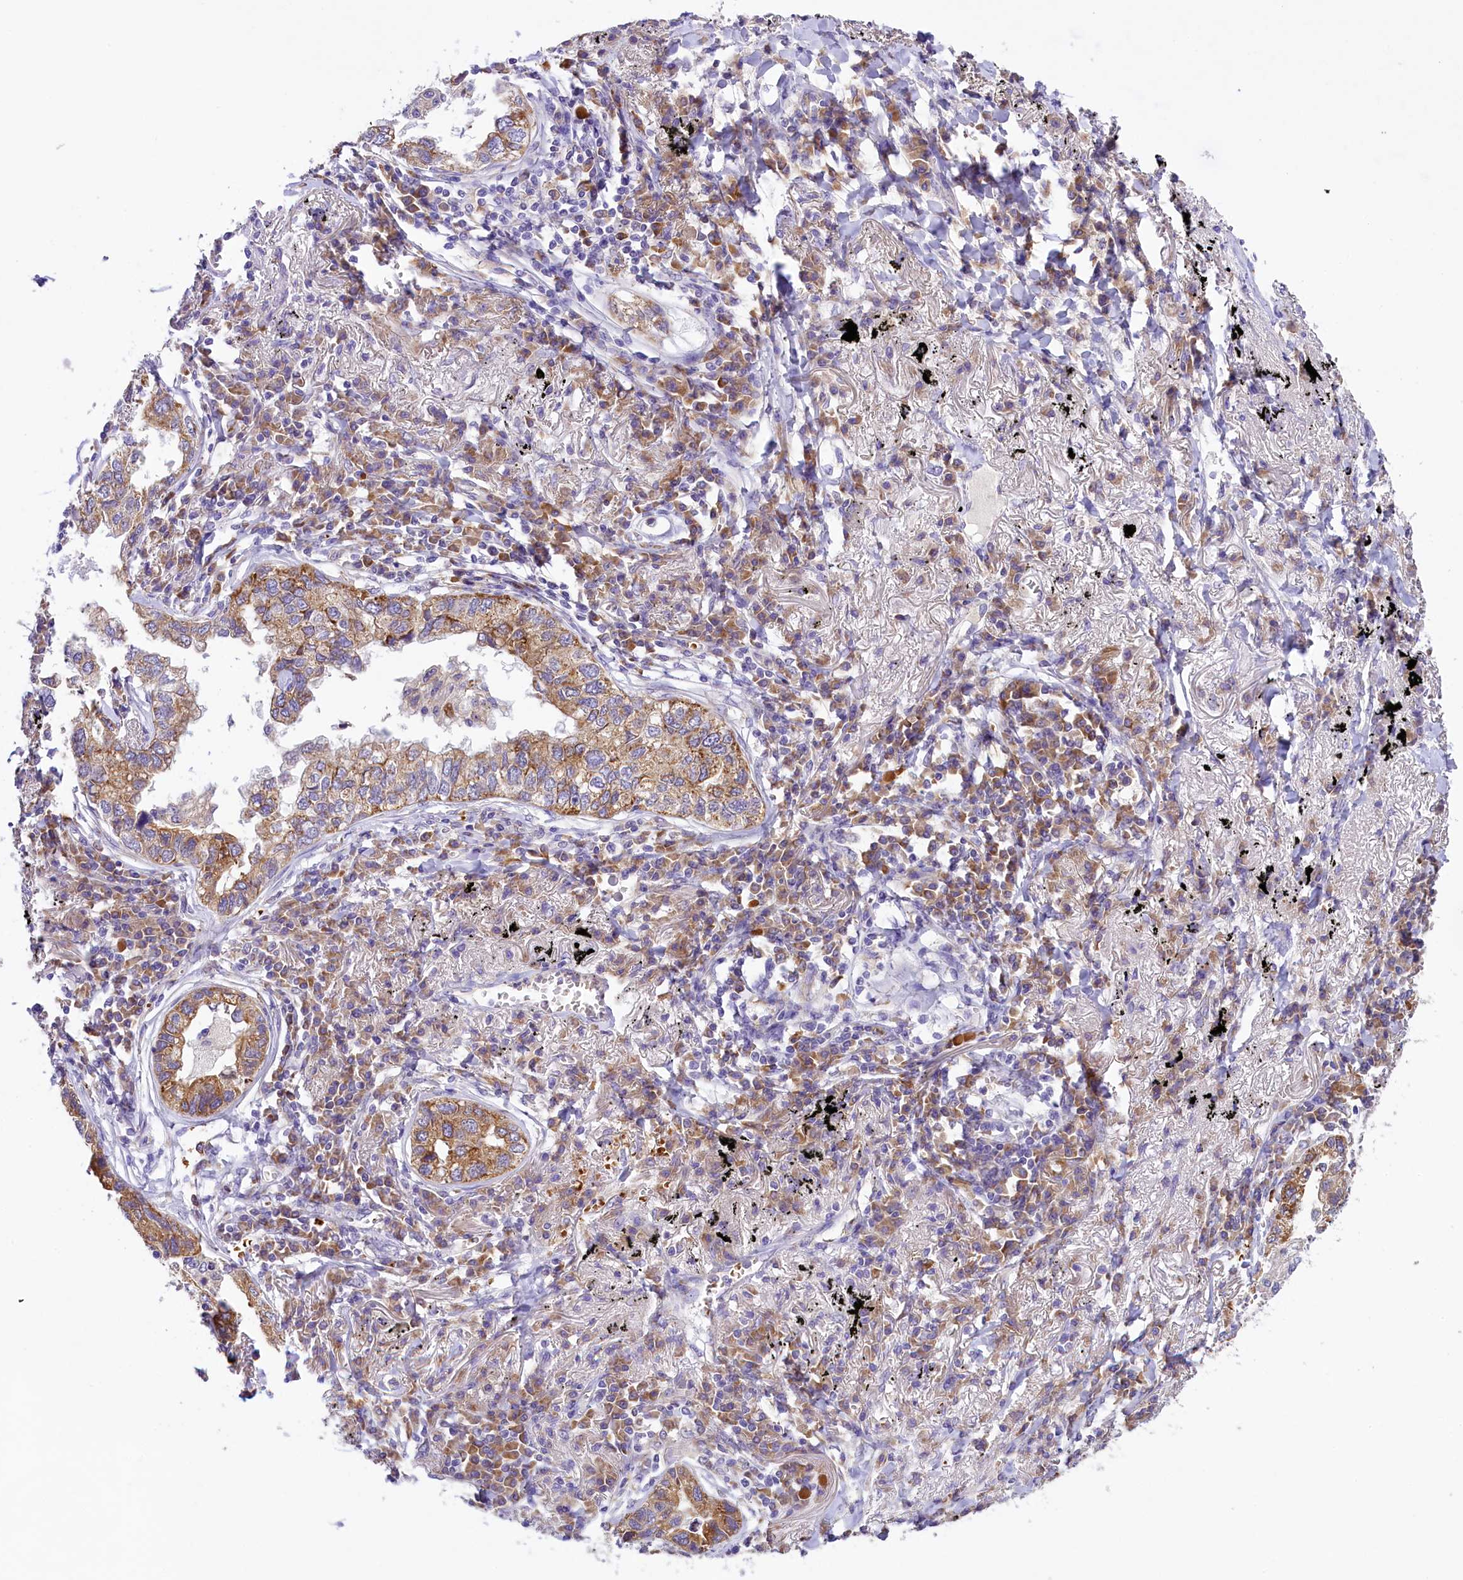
{"staining": {"intensity": "moderate", "quantity": ">75%", "location": "cytoplasmic/membranous"}, "tissue": "lung cancer", "cell_type": "Tumor cells", "image_type": "cancer", "snomed": [{"axis": "morphology", "description": "Adenocarcinoma, NOS"}, {"axis": "topography", "description": "Lung"}], "caption": "An image of adenocarcinoma (lung) stained for a protein shows moderate cytoplasmic/membranous brown staining in tumor cells. (DAB (3,3'-diaminobenzidine) IHC with brightfield microscopy, high magnification).", "gene": "LARP4", "patient": {"sex": "male", "age": 65}}